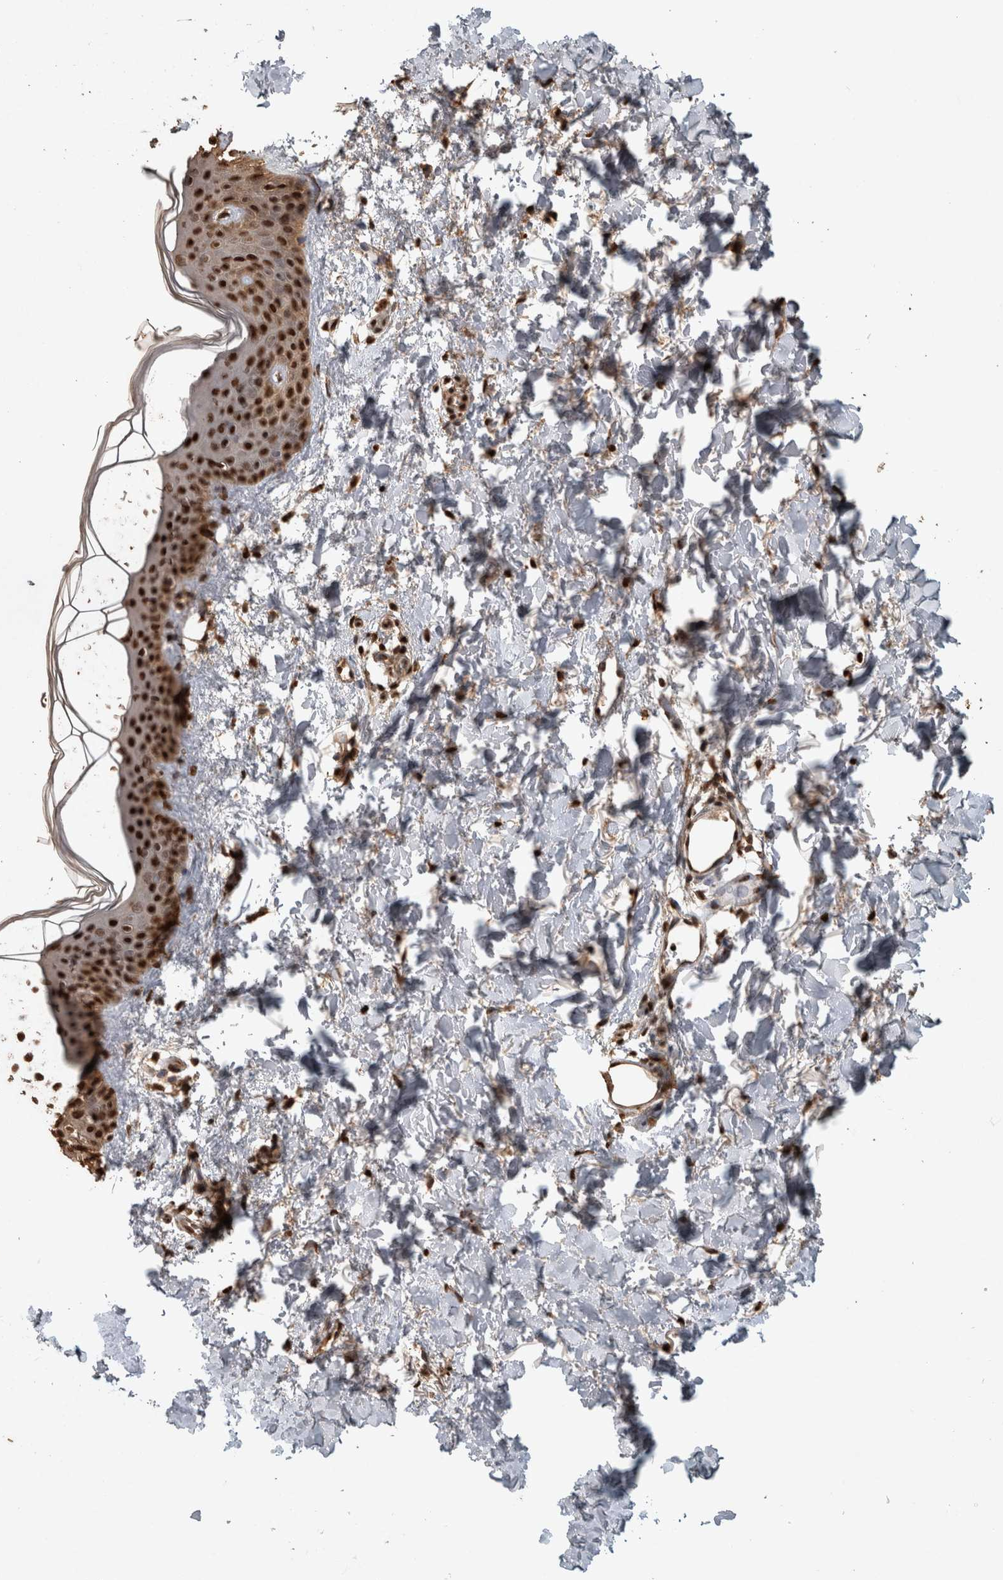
{"staining": {"intensity": "strong", "quantity": ">75%", "location": "nuclear"}, "tissue": "skin", "cell_type": "Fibroblasts", "image_type": "normal", "snomed": [{"axis": "morphology", "description": "Normal tissue, NOS"}, {"axis": "topography", "description": "Skin"}], "caption": "Immunohistochemistry (IHC) staining of unremarkable skin, which displays high levels of strong nuclear staining in about >75% of fibroblasts indicating strong nuclear protein staining. The staining was performed using DAB (brown) for protein detection and nuclei were counterstained in hematoxylin (blue).", "gene": "RAD50", "patient": {"sex": "female", "age": 46}}